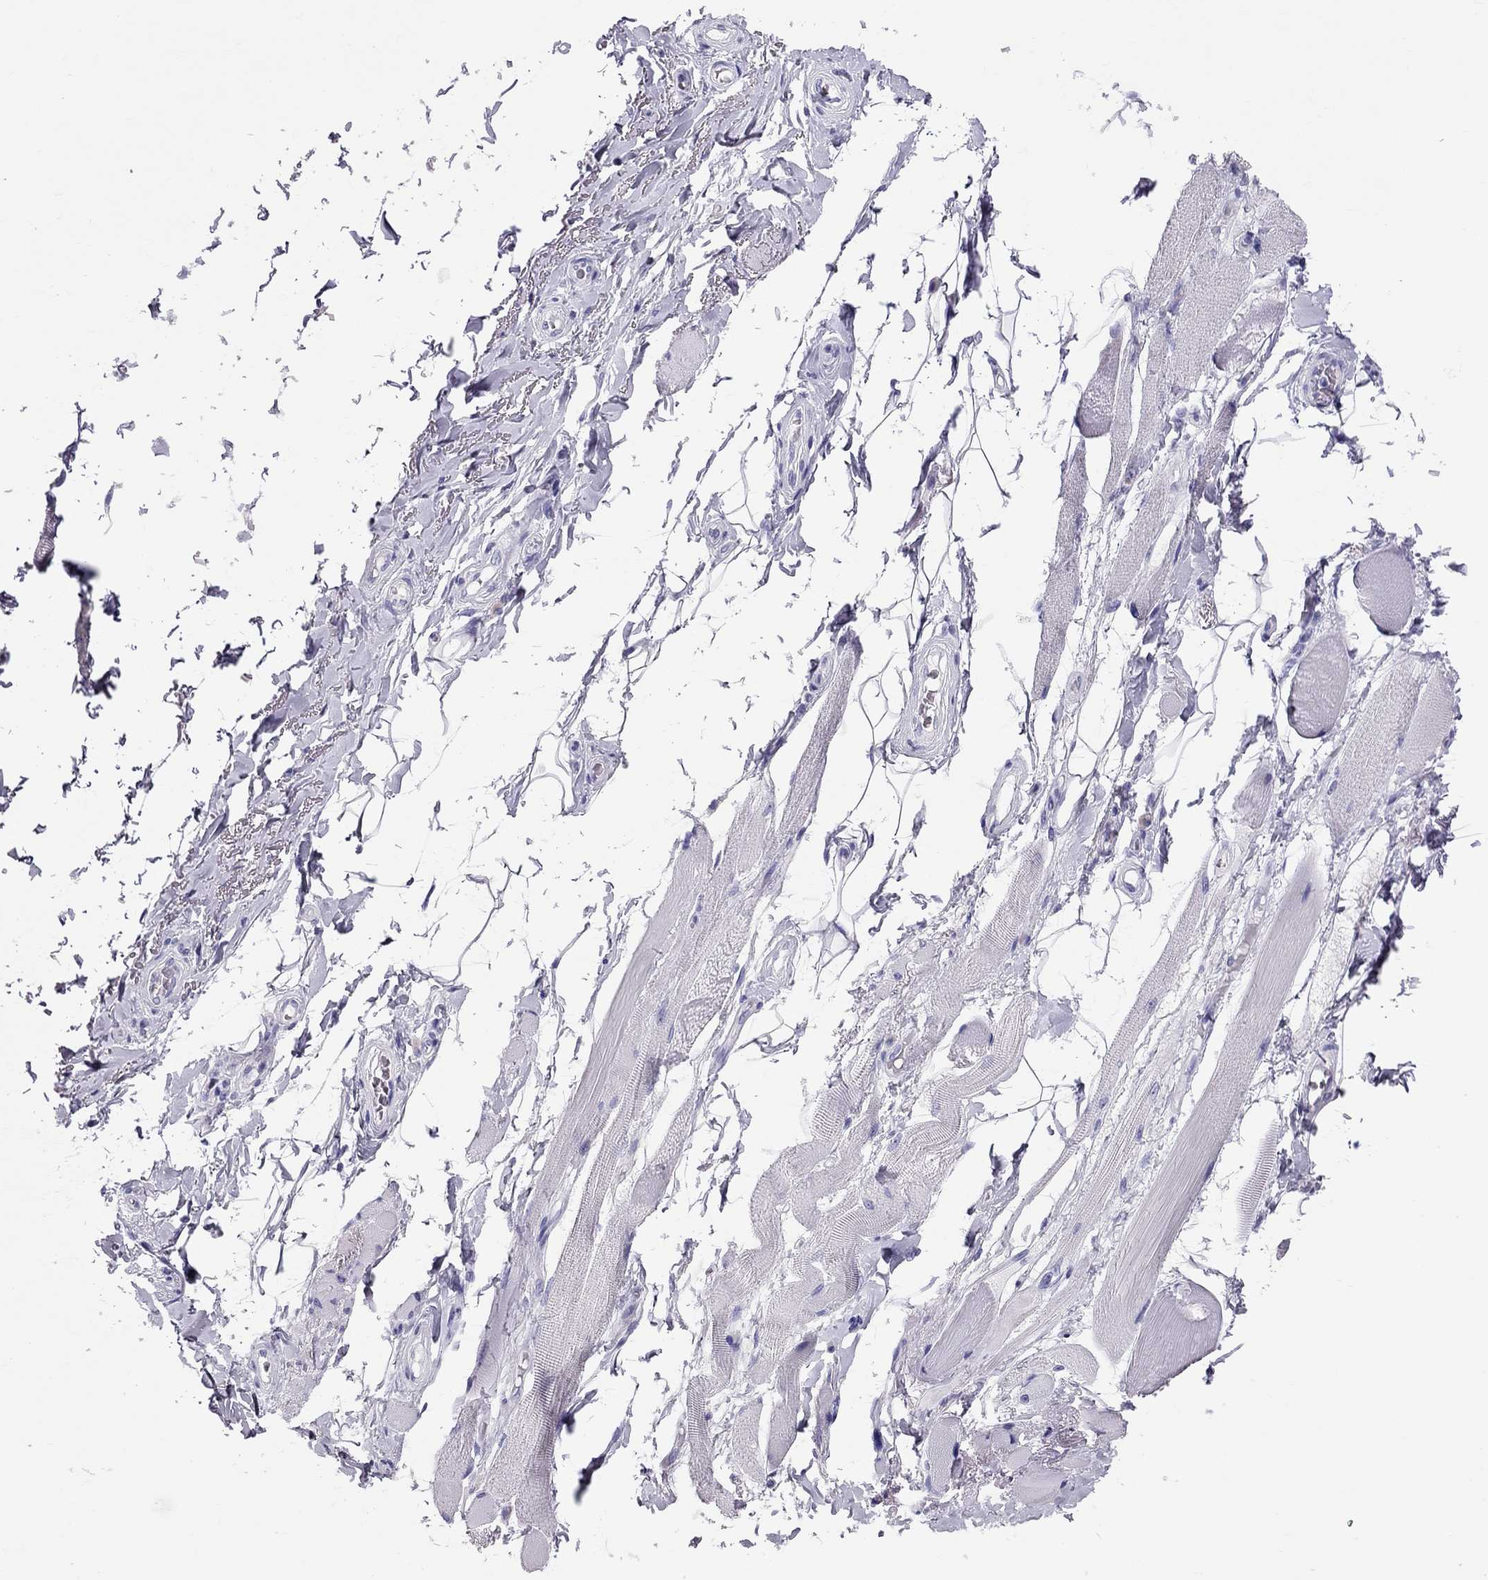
{"staining": {"intensity": "negative", "quantity": "none", "location": "none"}, "tissue": "adipose tissue", "cell_type": "Adipocytes", "image_type": "normal", "snomed": [{"axis": "morphology", "description": "Normal tissue, NOS"}, {"axis": "topography", "description": "Anal"}, {"axis": "topography", "description": "Peripheral nerve tissue"}], "caption": "This is an immunohistochemistry micrograph of unremarkable adipose tissue. There is no expression in adipocytes.", "gene": "TTLL13", "patient": {"sex": "male", "age": 53}}